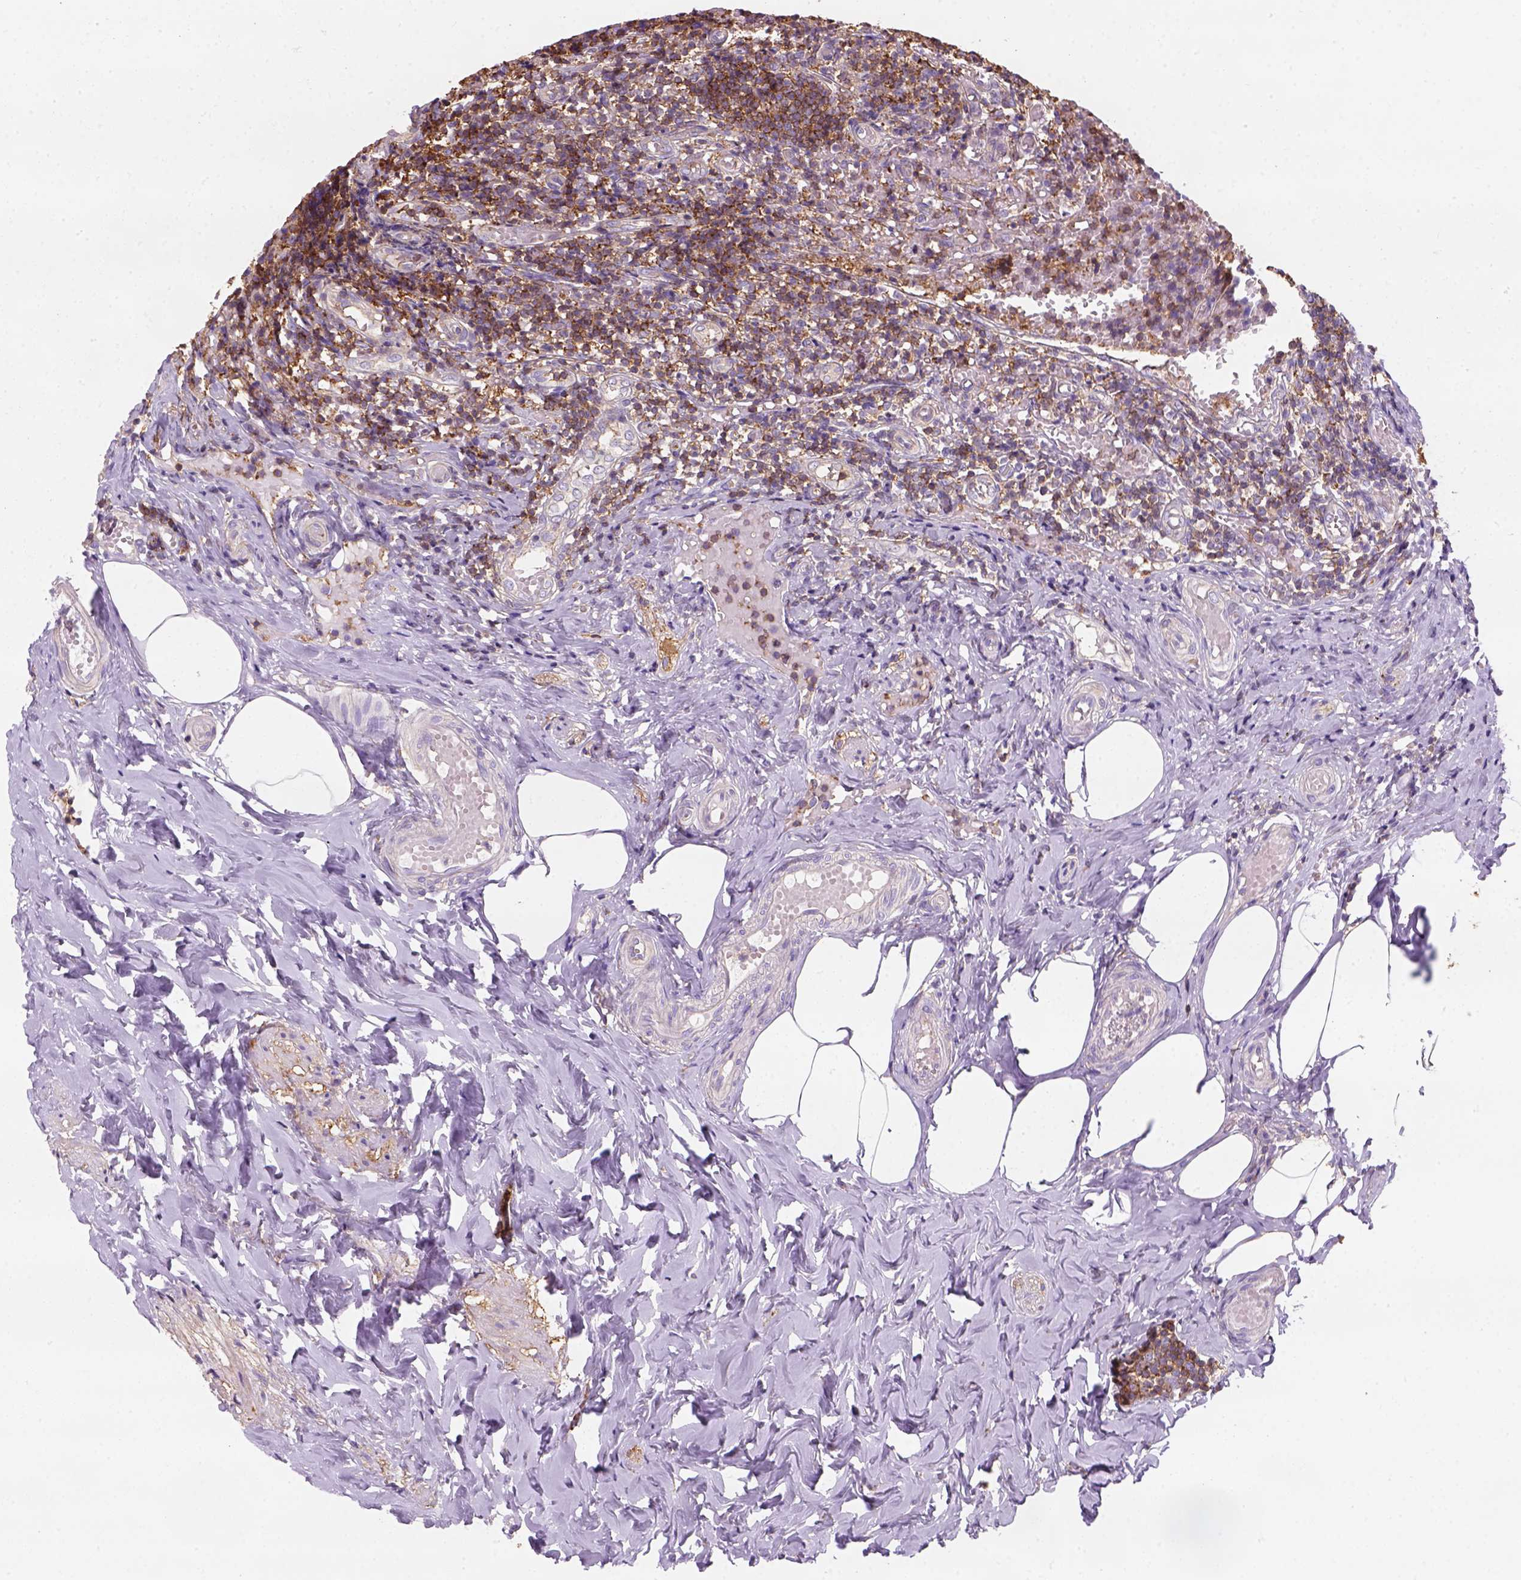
{"staining": {"intensity": "weak", "quantity": "25%-75%", "location": "cytoplasmic/membranous"}, "tissue": "appendix", "cell_type": "Glandular cells", "image_type": "normal", "snomed": [{"axis": "morphology", "description": "Normal tissue, NOS"}, {"axis": "topography", "description": "Appendix"}], "caption": "Unremarkable appendix reveals weak cytoplasmic/membranous staining in approximately 25%-75% of glandular cells, visualized by immunohistochemistry. The staining was performed using DAB (3,3'-diaminobenzidine), with brown indicating positive protein expression. Nuclei are stained blue with hematoxylin.", "gene": "GPRC5D", "patient": {"sex": "female", "age": 32}}